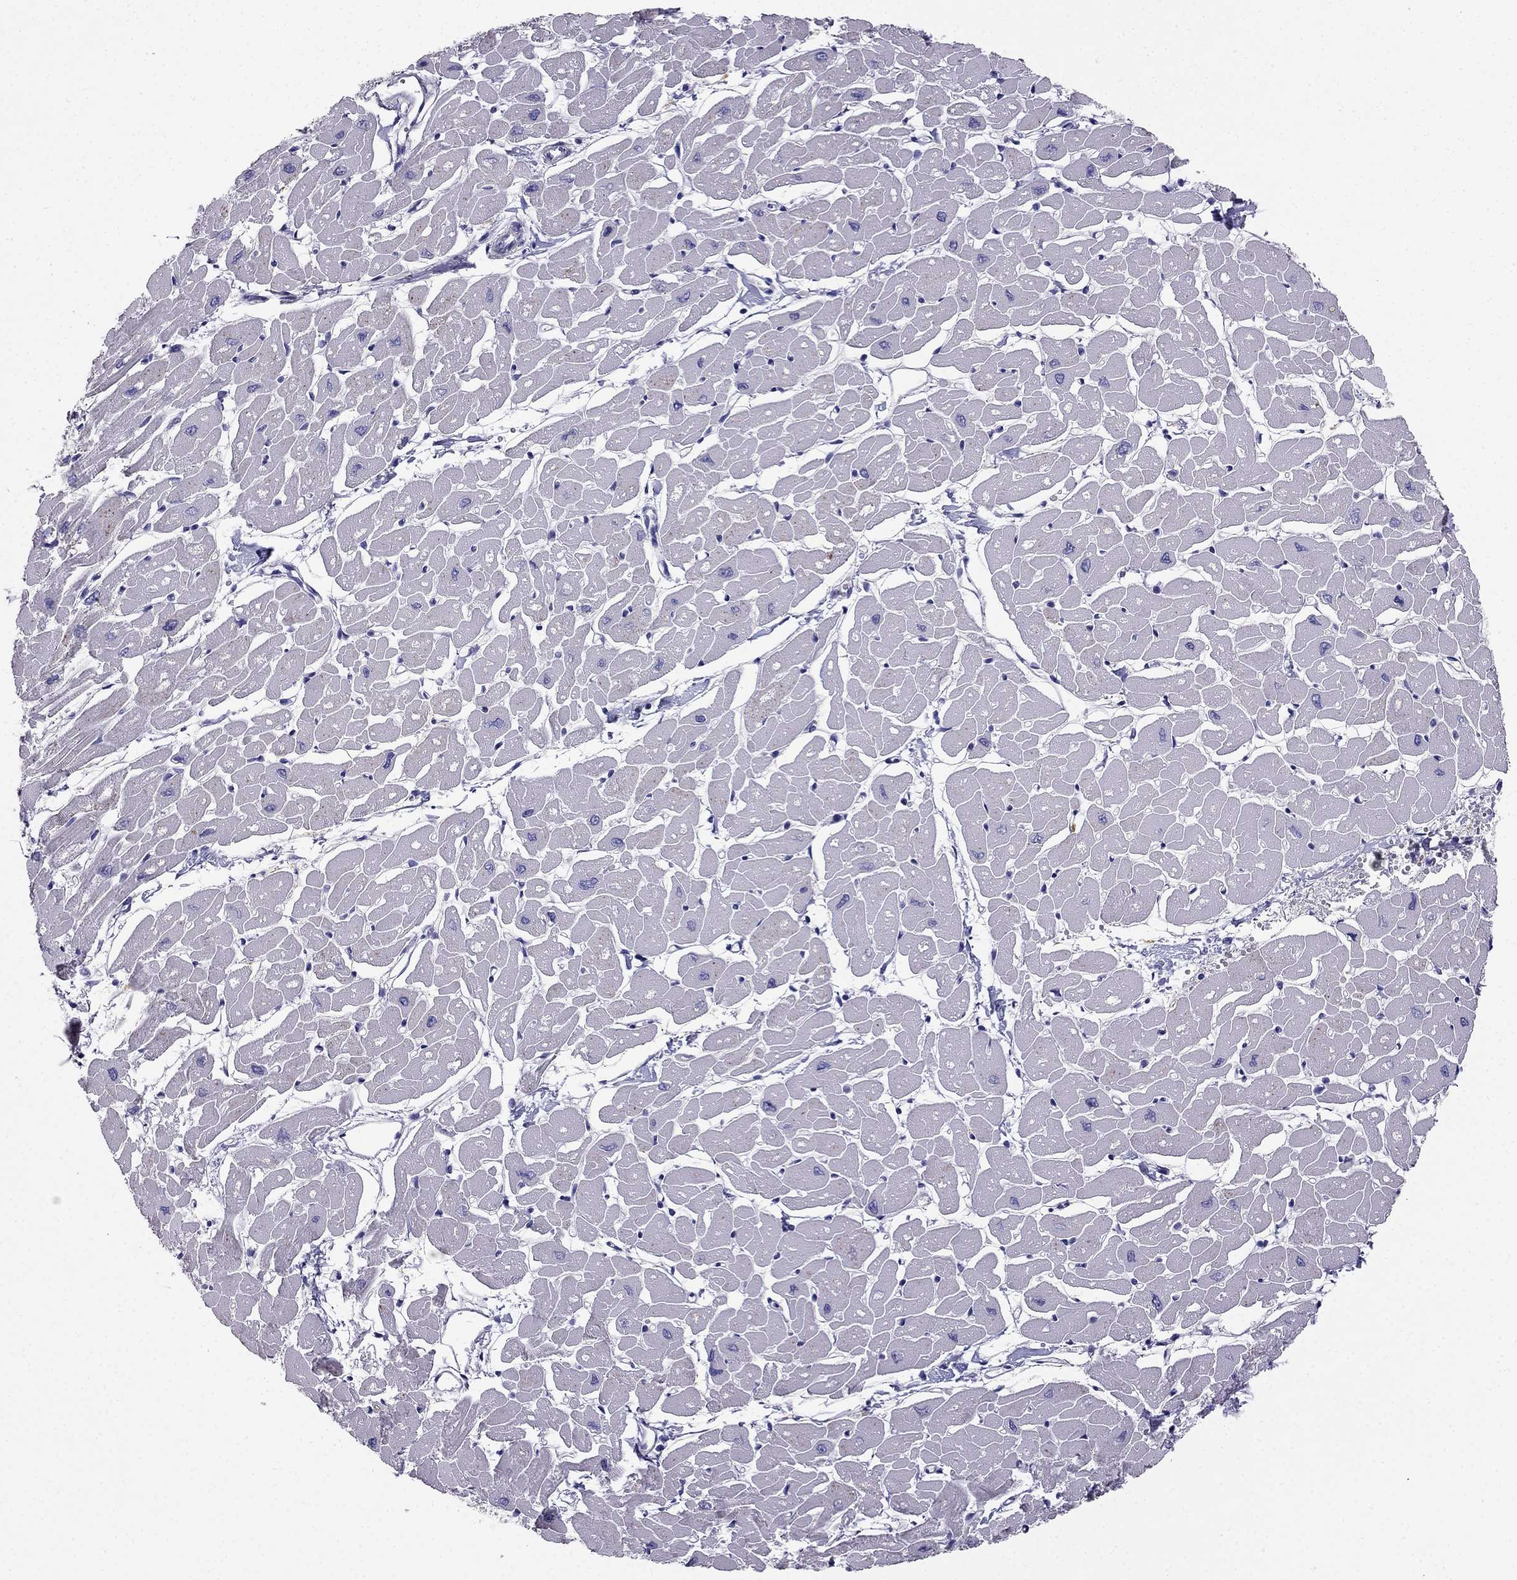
{"staining": {"intensity": "negative", "quantity": "none", "location": "none"}, "tissue": "heart muscle", "cell_type": "Cardiomyocytes", "image_type": "normal", "snomed": [{"axis": "morphology", "description": "Normal tissue, NOS"}, {"axis": "topography", "description": "Heart"}], "caption": "A histopathology image of heart muscle stained for a protein exhibits no brown staining in cardiomyocytes.", "gene": "PTH", "patient": {"sex": "male", "age": 57}}